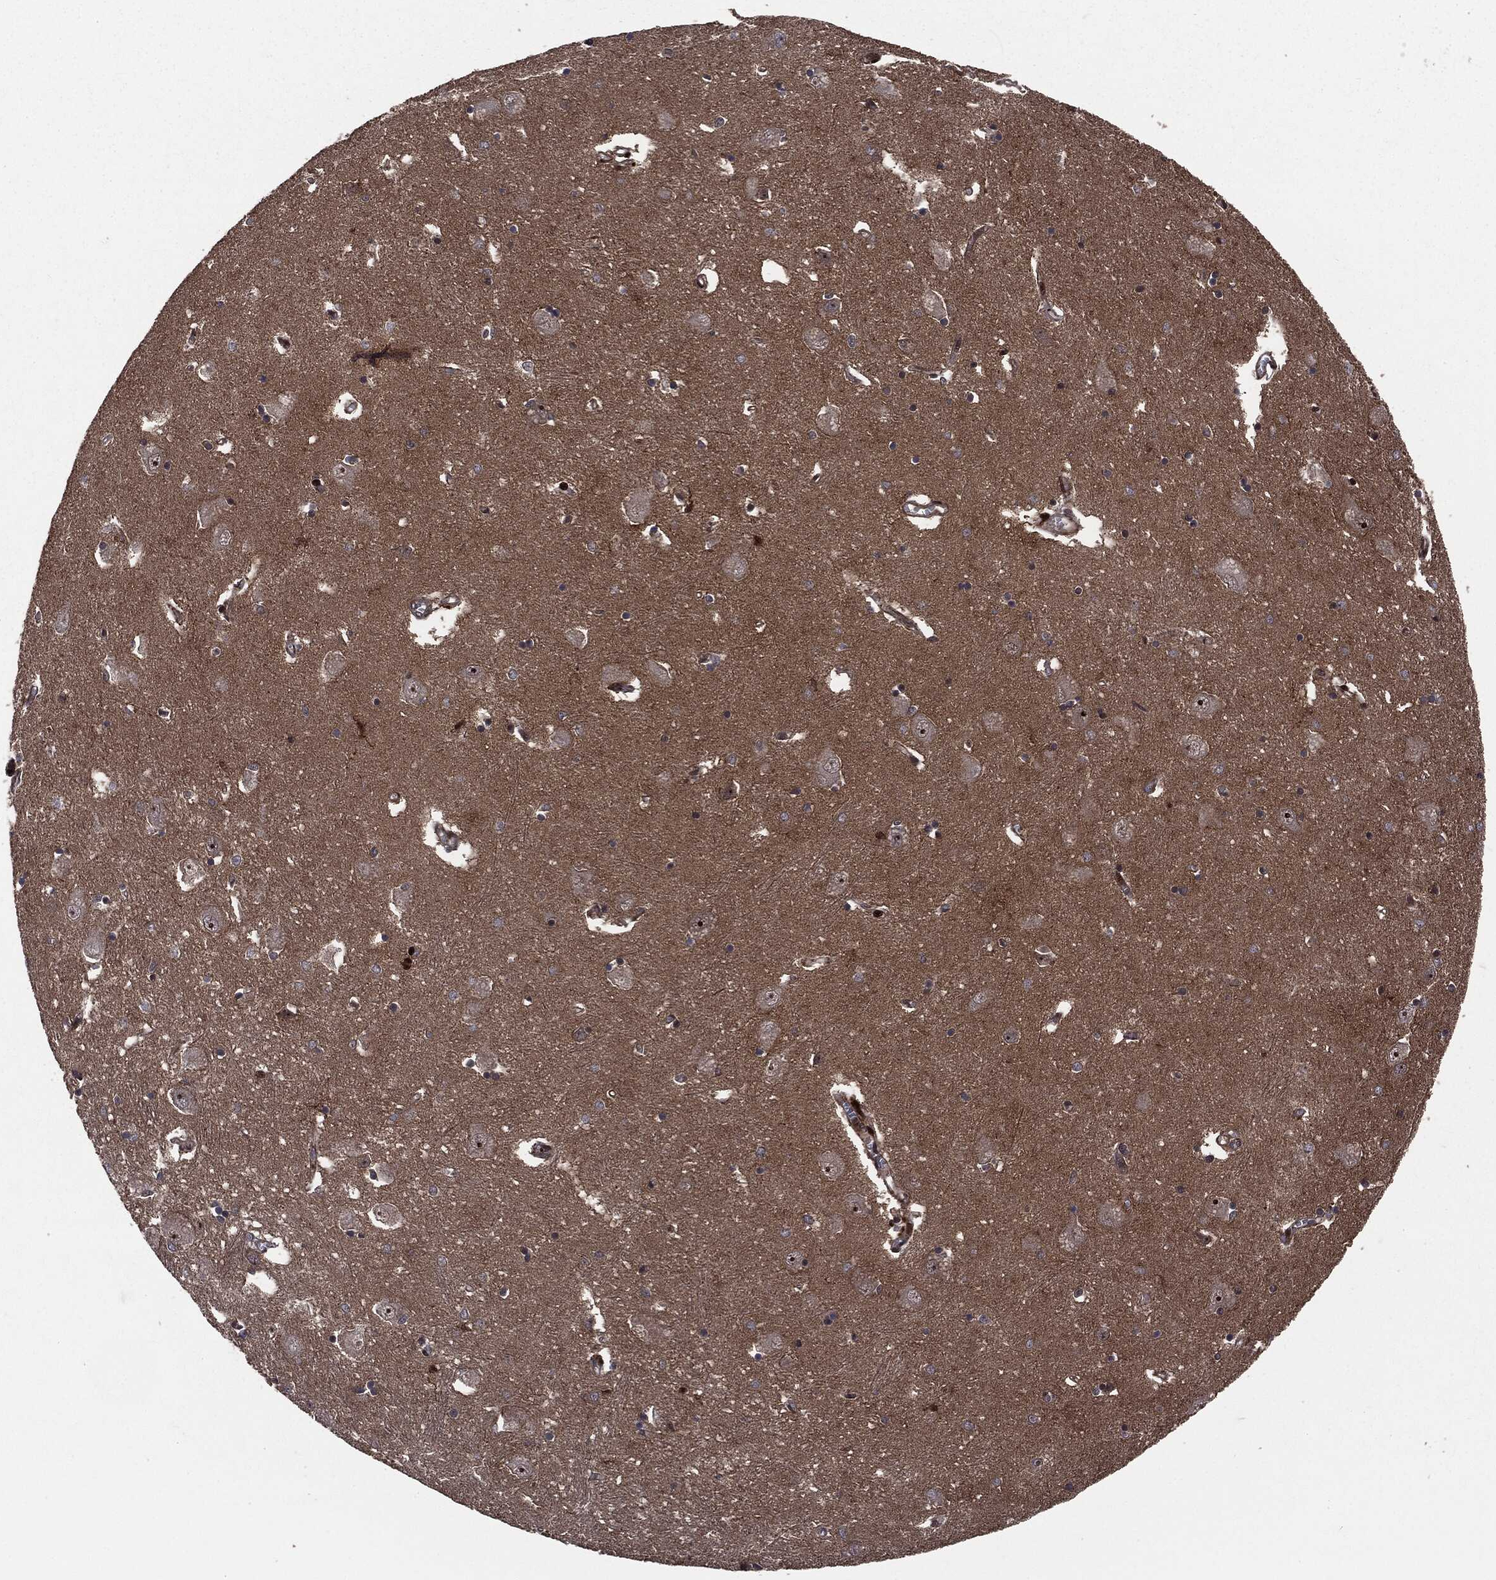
{"staining": {"intensity": "strong", "quantity": "<25%", "location": "nuclear"}, "tissue": "caudate", "cell_type": "Glial cells", "image_type": "normal", "snomed": [{"axis": "morphology", "description": "Normal tissue, NOS"}, {"axis": "topography", "description": "Lateral ventricle wall"}], "caption": "Immunohistochemical staining of normal caudate reveals medium levels of strong nuclear expression in approximately <25% of glial cells.", "gene": "SMAD4", "patient": {"sex": "male", "age": 54}}